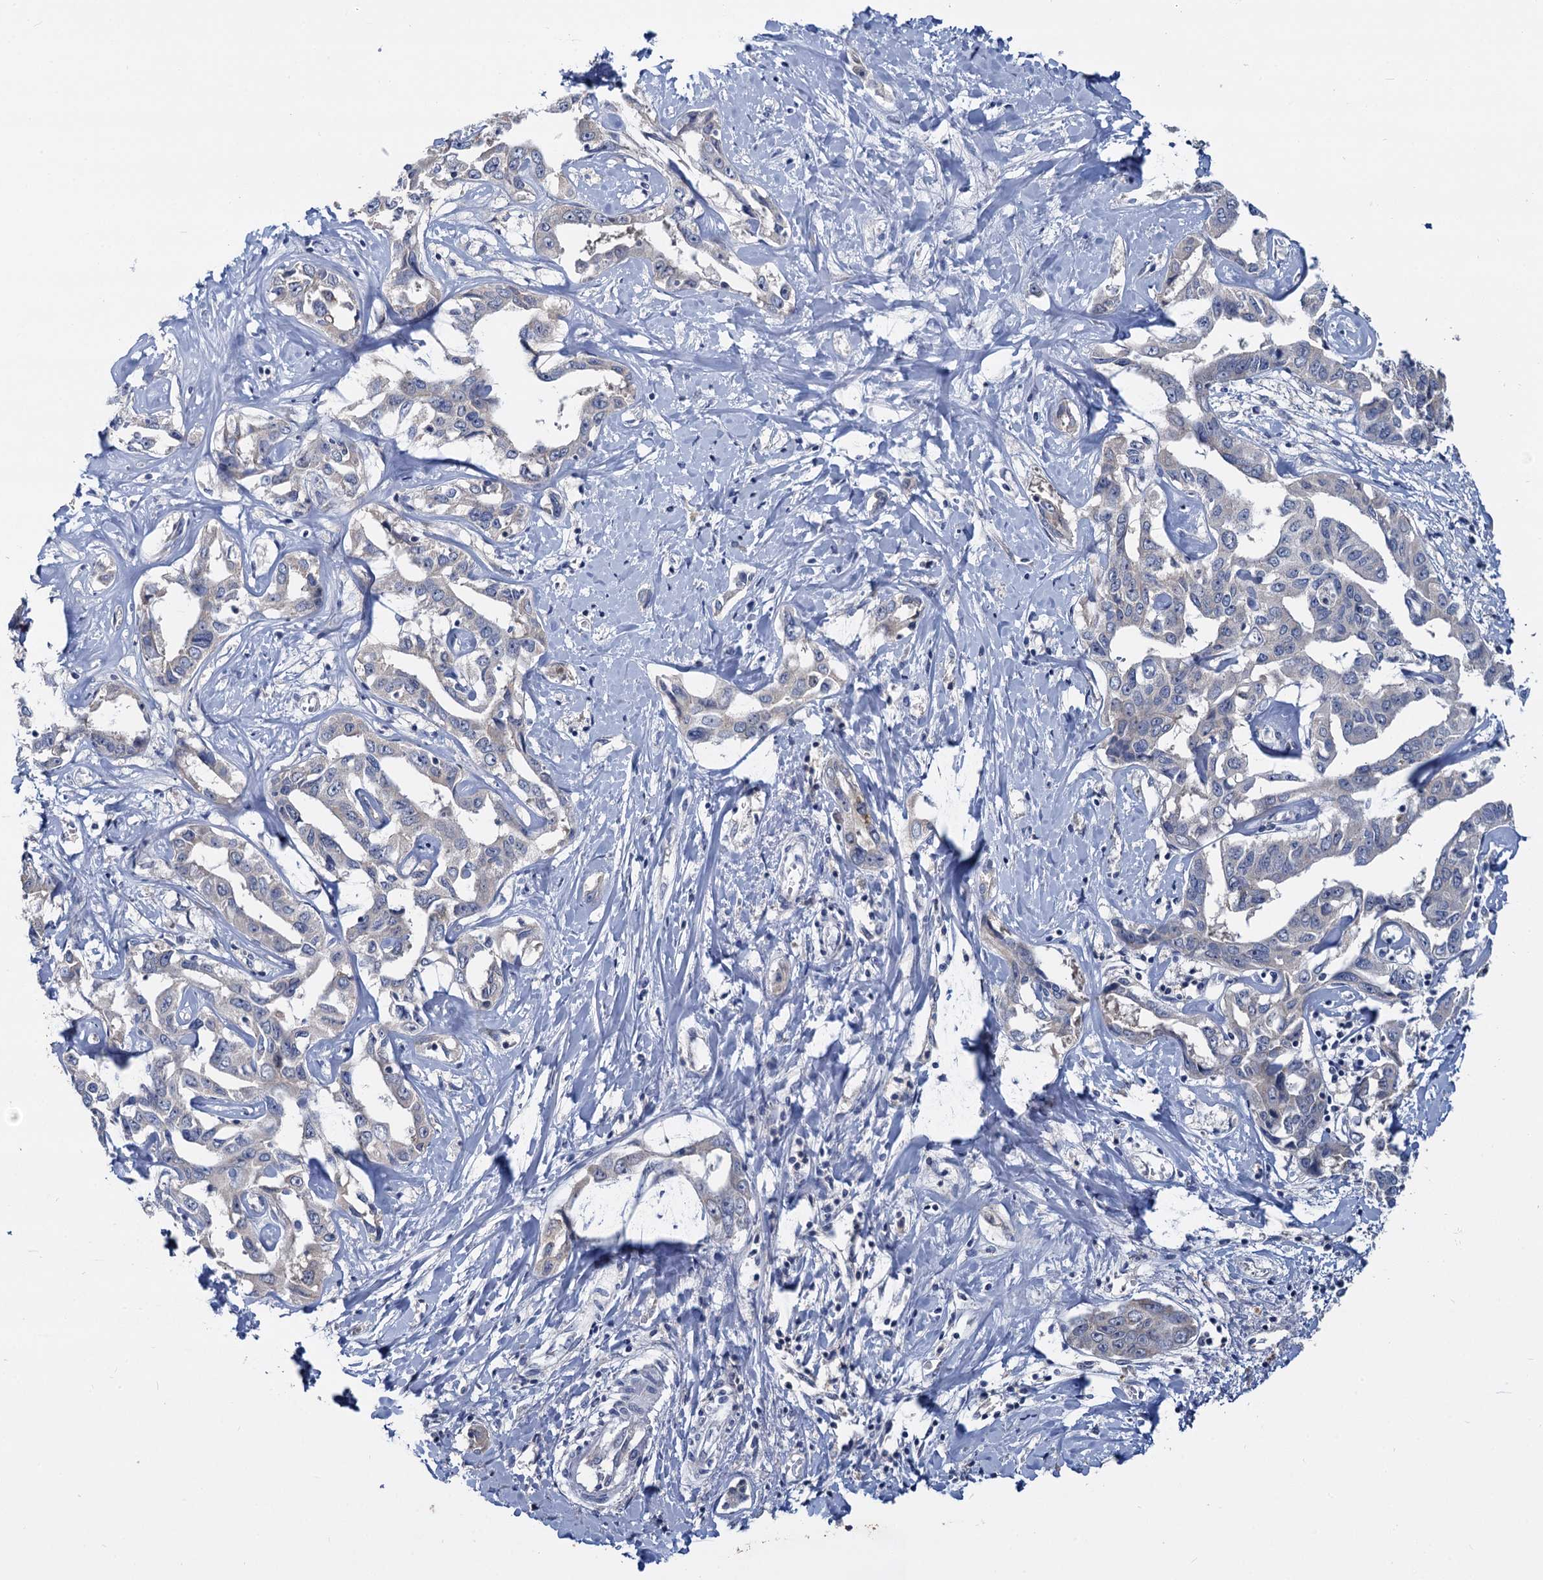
{"staining": {"intensity": "negative", "quantity": "none", "location": "none"}, "tissue": "liver cancer", "cell_type": "Tumor cells", "image_type": "cancer", "snomed": [{"axis": "morphology", "description": "Cholangiocarcinoma"}, {"axis": "topography", "description": "Liver"}], "caption": "An image of human liver cancer is negative for staining in tumor cells. (DAB (3,3'-diaminobenzidine) immunohistochemistry (IHC), high magnification).", "gene": "ANKRD42", "patient": {"sex": "male", "age": 59}}